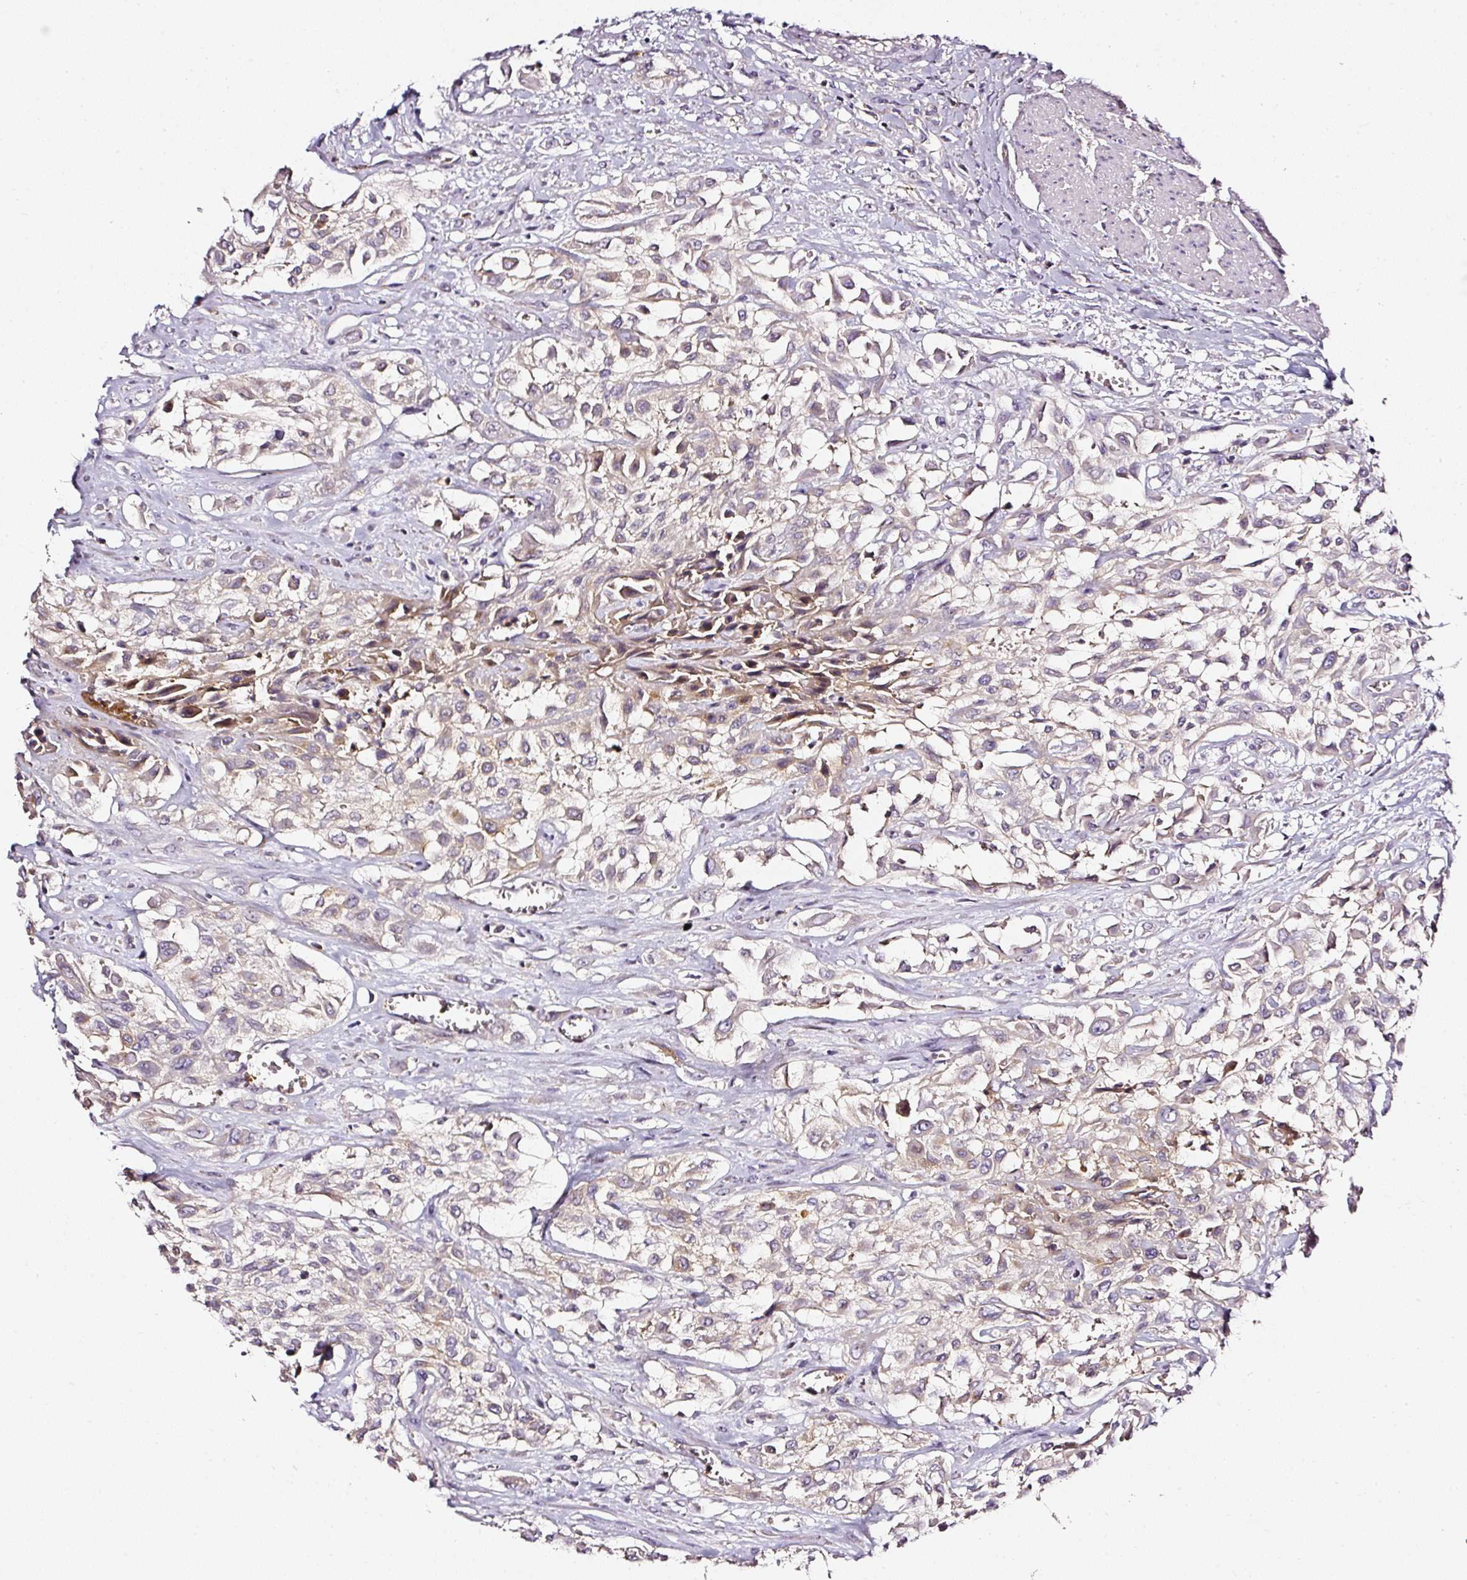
{"staining": {"intensity": "weak", "quantity": "<25%", "location": "cytoplasmic/membranous"}, "tissue": "urothelial cancer", "cell_type": "Tumor cells", "image_type": "cancer", "snomed": [{"axis": "morphology", "description": "Urothelial carcinoma, High grade"}, {"axis": "topography", "description": "Urinary bladder"}], "caption": "A micrograph of human urothelial cancer is negative for staining in tumor cells. (DAB (3,3'-diaminobenzidine) IHC with hematoxylin counter stain).", "gene": "CD47", "patient": {"sex": "male", "age": 57}}